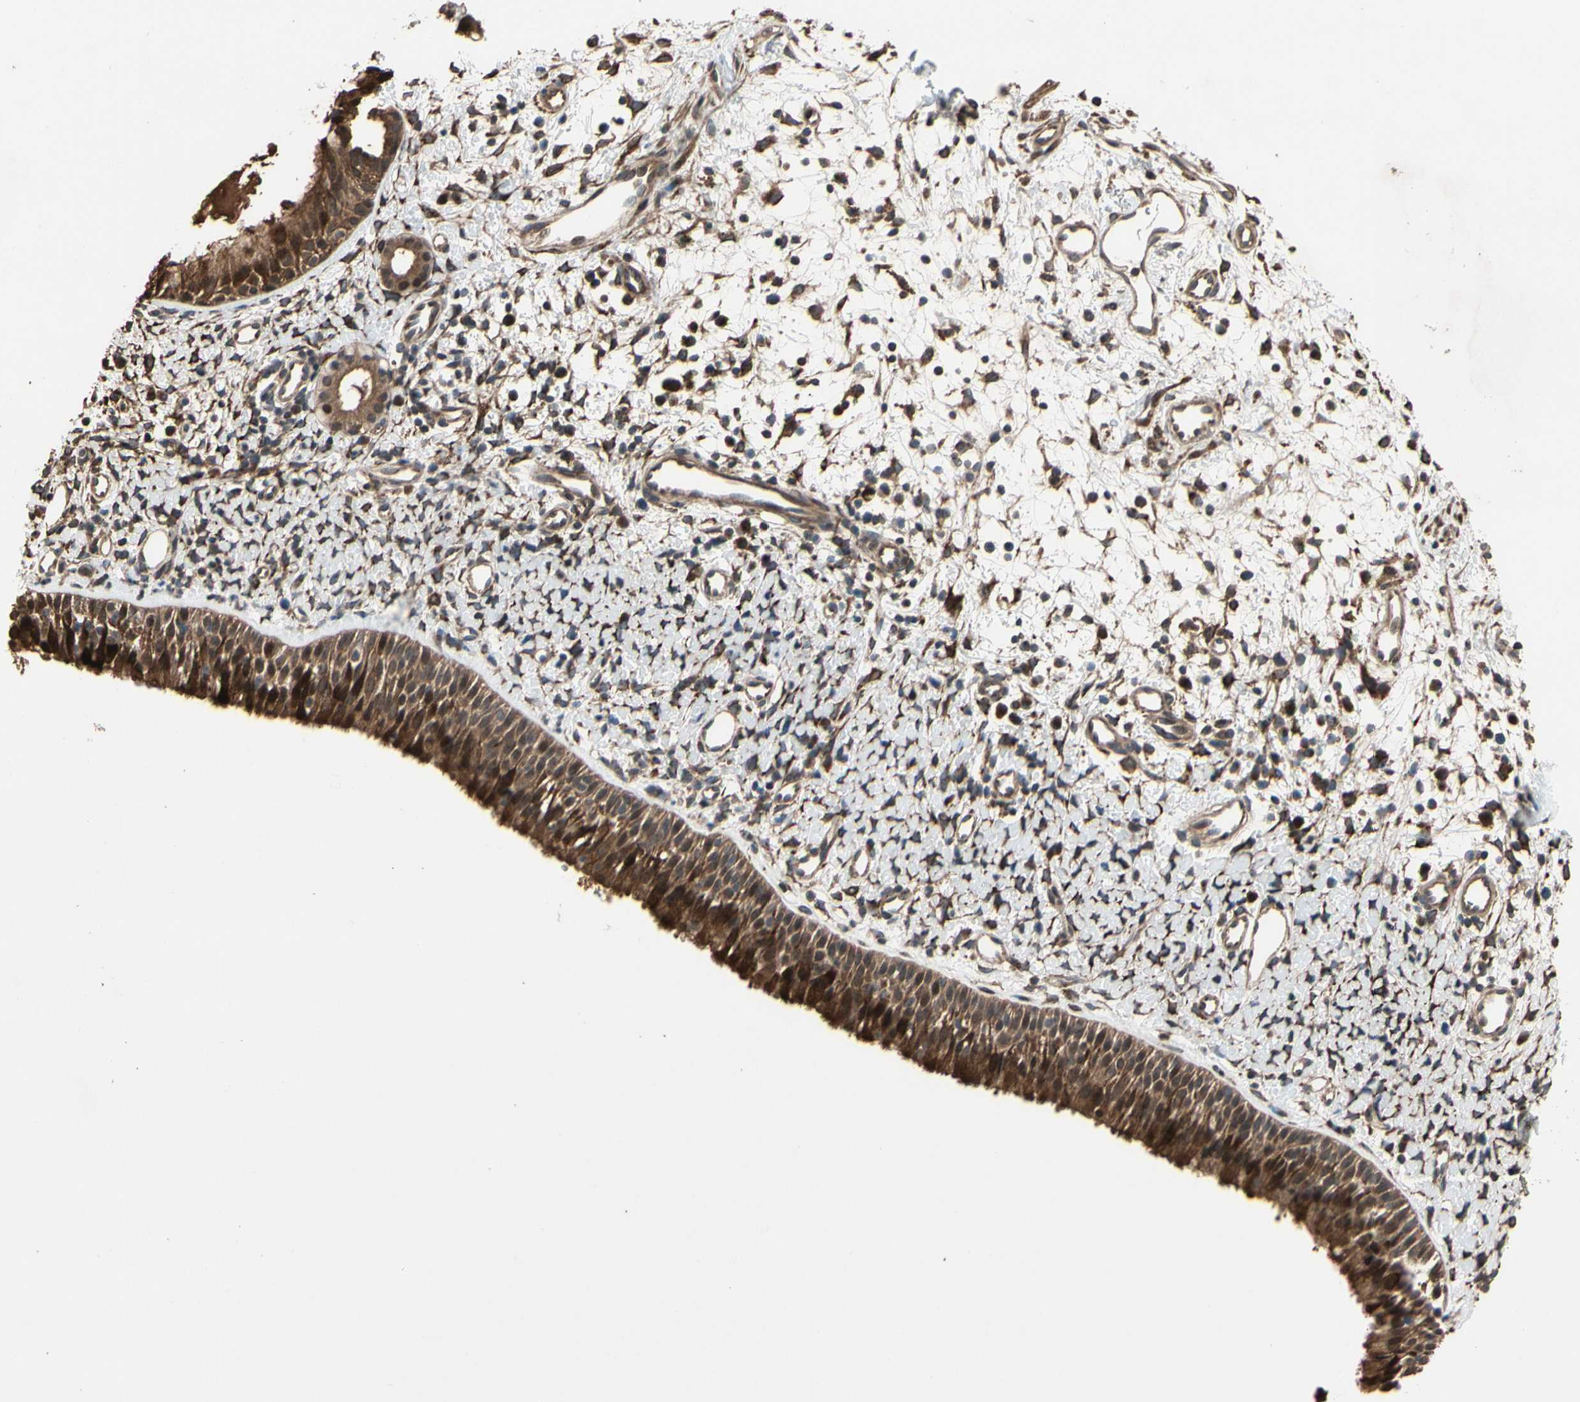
{"staining": {"intensity": "moderate", "quantity": ">75%", "location": "cytoplasmic/membranous"}, "tissue": "nasopharynx", "cell_type": "Respiratory epithelial cells", "image_type": "normal", "snomed": [{"axis": "morphology", "description": "Normal tissue, NOS"}, {"axis": "topography", "description": "Nasopharynx"}], "caption": "Protein staining displays moderate cytoplasmic/membranous staining in about >75% of respiratory epithelial cells in unremarkable nasopharynx.", "gene": "CSF1R", "patient": {"sex": "male", "age": 22}}